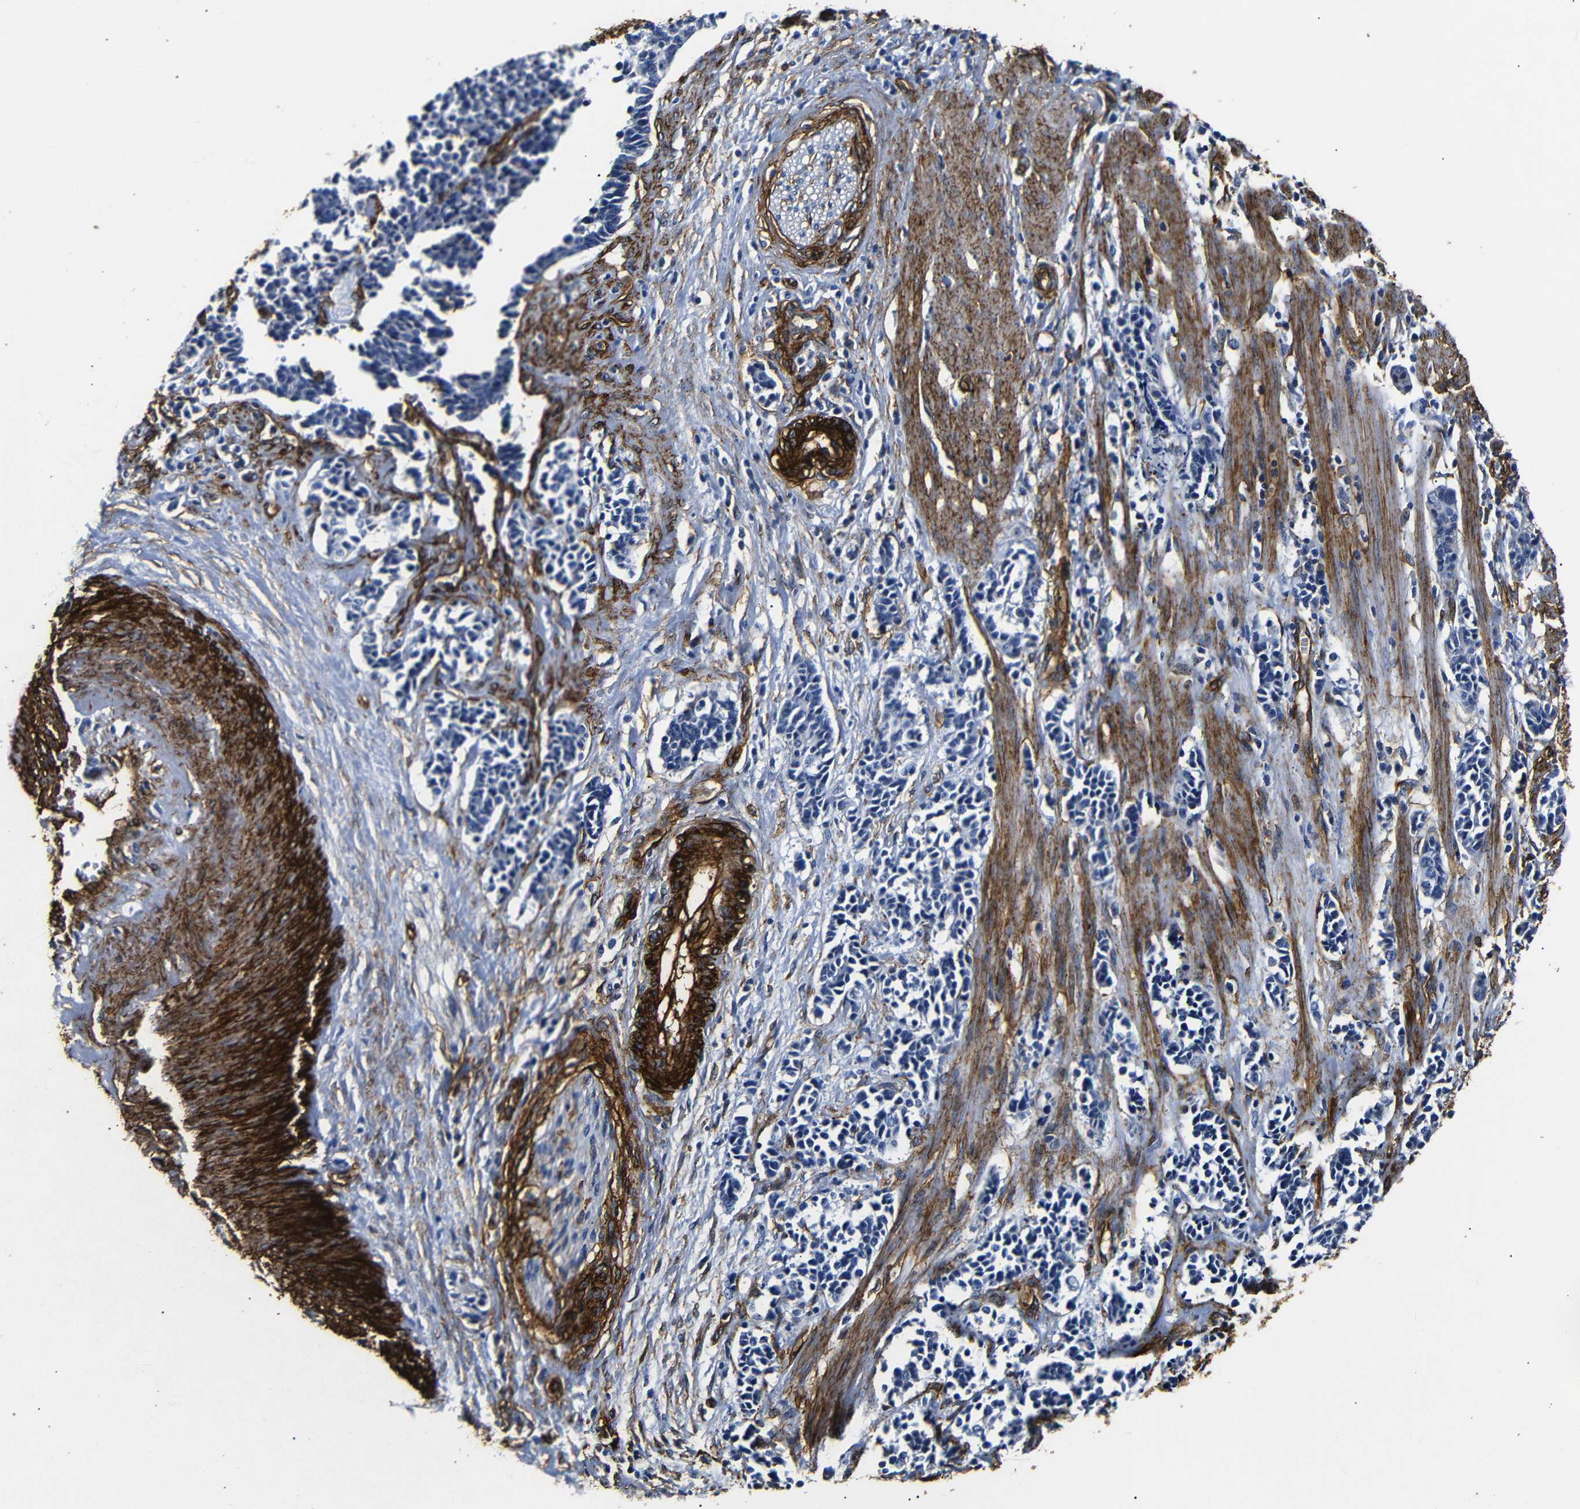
{"staining": {"intensity": "negative", "quantity": "none", "location": "none"}, "tissue": "cervical cancer", "cell_type": "Tumor cells", "image_type": "cancer", "snomed": [{"axis": "morphology", "description": "Squamous cell carcinoma, NOS"}, {"axis": "topography", "description": "Cervix"}], "caption": "Tumor cells are negative for protein expression in human cervical cancer (squamous cell carcinoma). The staining was performed using DAB (3,3'-diaminobenzidine) to visualize the protein expression in brown, while the nuclei were stained in blue with hematoxylin (Magnification: 20x).", "gene": "CAV2", "patient": {"sex": "female", "age": 35}}